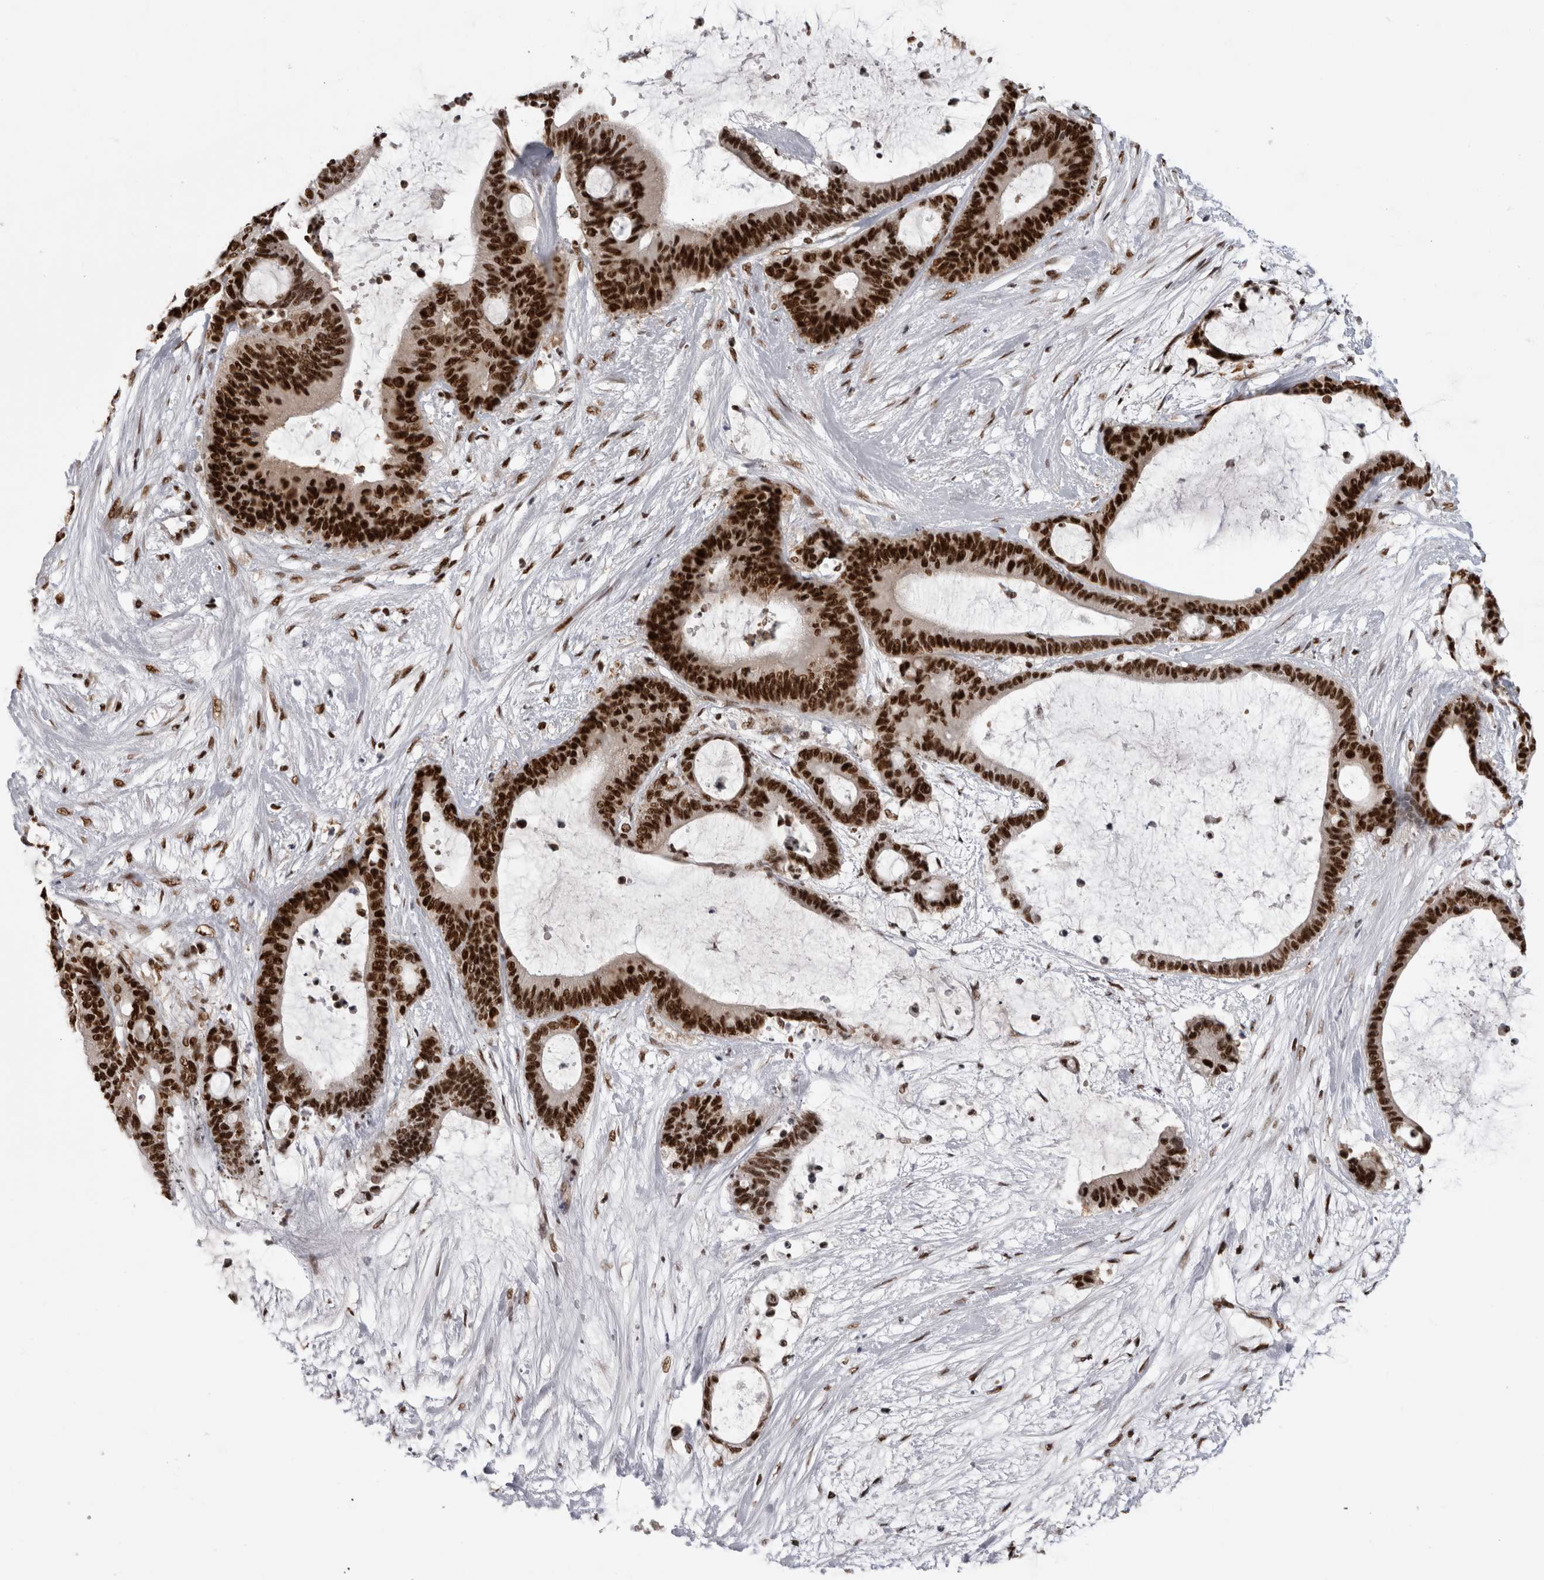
{"staining": {"intensity": "strong", "quantity": ">75%", "location": "nuclear"}, "tissue": "liver cancer", "cell_type": "Tumor cells", "image_type": "cancer", "snomed": [{"axis": "morphology", "description": "Cholangiocarcinoma"}, {"axis": "topography", "description": "Liver"}], "caption": "High-magnification brightfield microscopy of liver cholangiocarcinoma stained with DAB (brown) and counterstained with hematoxylin (blue). tumor cells exhibit strong nuclear staining is present in approximately>75% of cells. The staining was performed using DAB (3,3'-diaminobenzidine) to visualize the protein expression in brown, while the nuclei were stained in blue with hematoxylin (Magnification: 20x).", "gene": "ZSCAN2", "patient": {"sex": "female", "age": 73}}